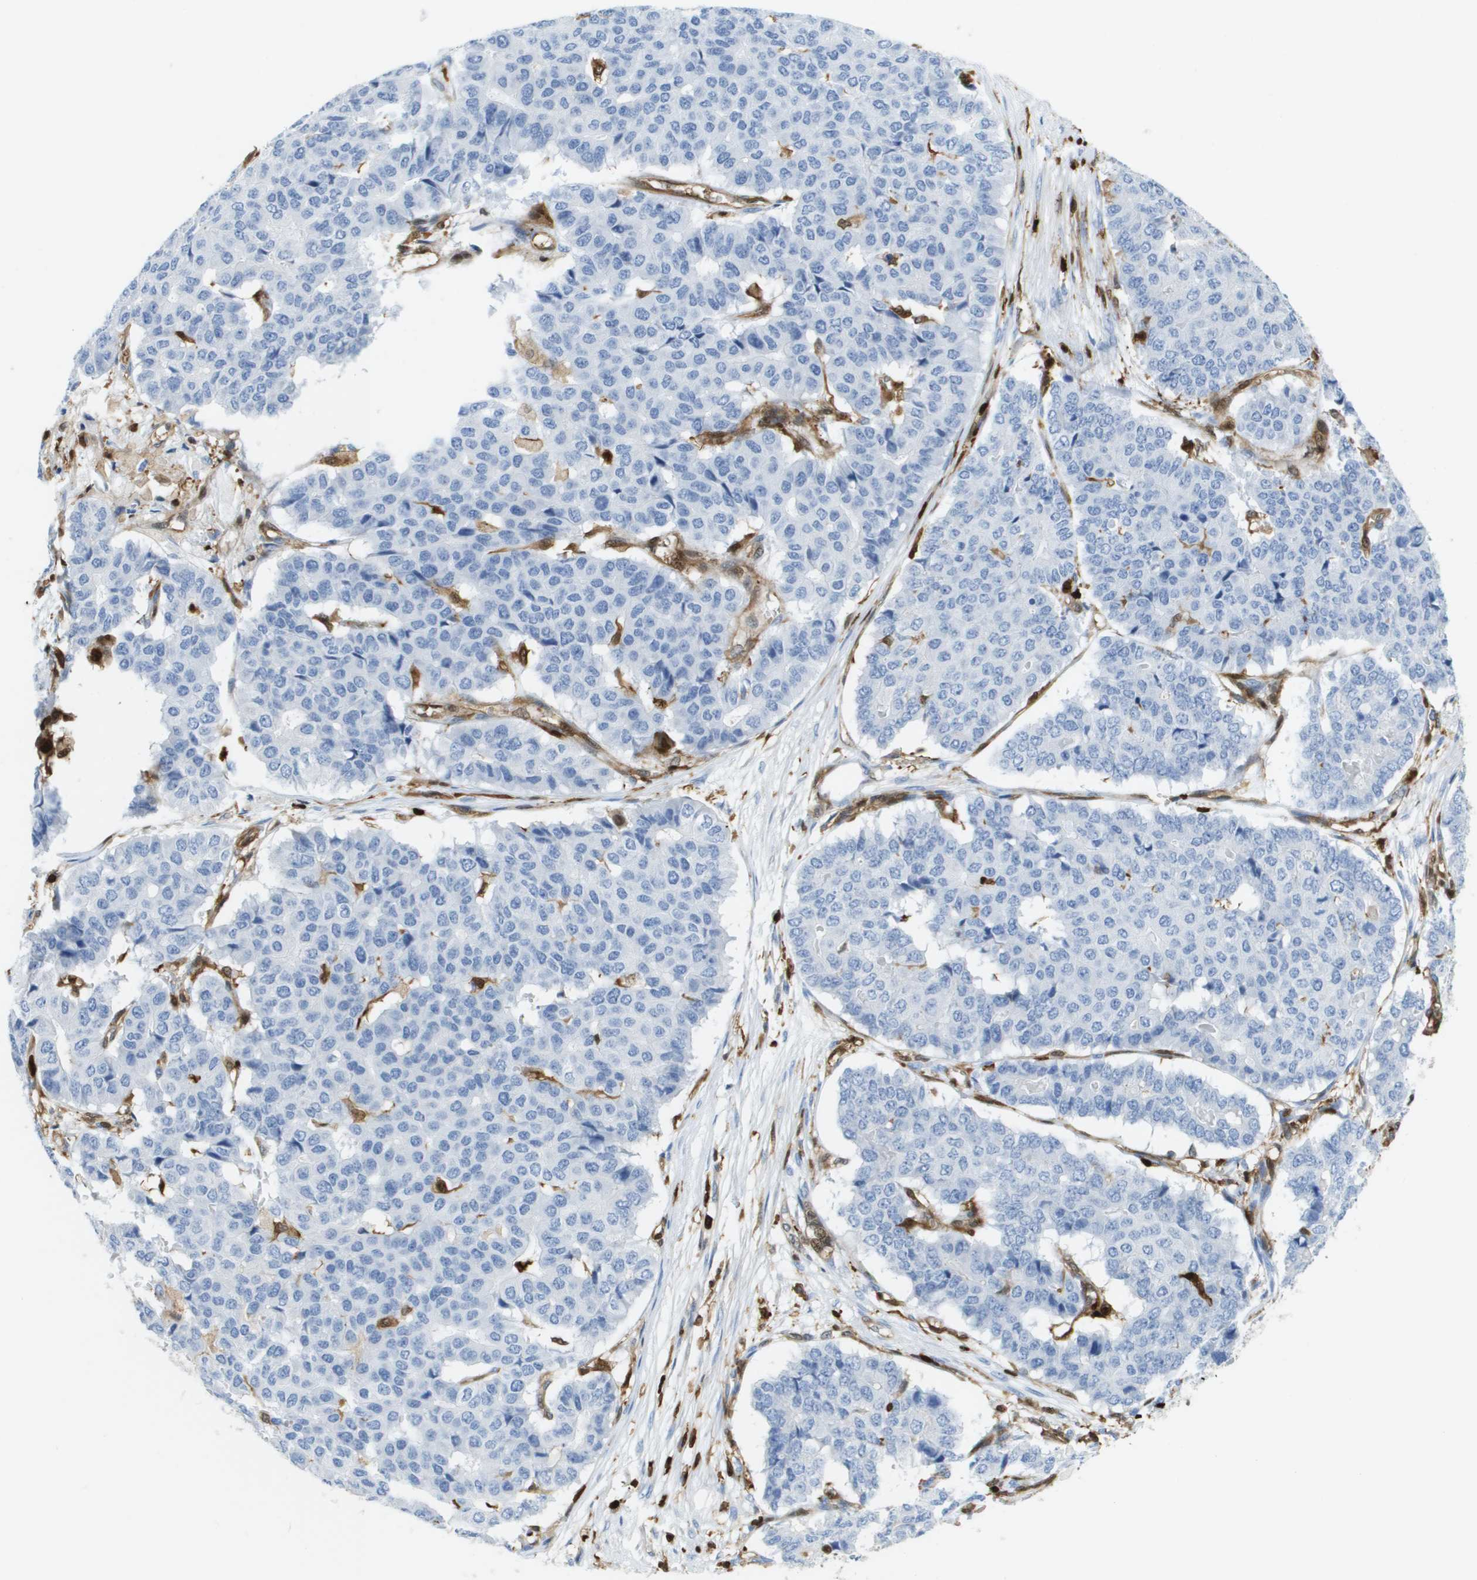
{"staining": {"intensity": "negative", "quantity": "none", "location": "none"}, "tissue": "pancreatic cancer", "cell_type": "Tumor cells", "image_type": "cancer", "snomed": [{"axis": "morphology", "description": "Adenocarcinoma, NOS"}, {"axis": "topography", "description": "Pancreas"}], "caption": "The IHC photomicrograph has no significant expression in tumor cells of pancreatic cancer tissue.", "gene": "DOCK5", "patient": {"sex": "male", "age": 50}}